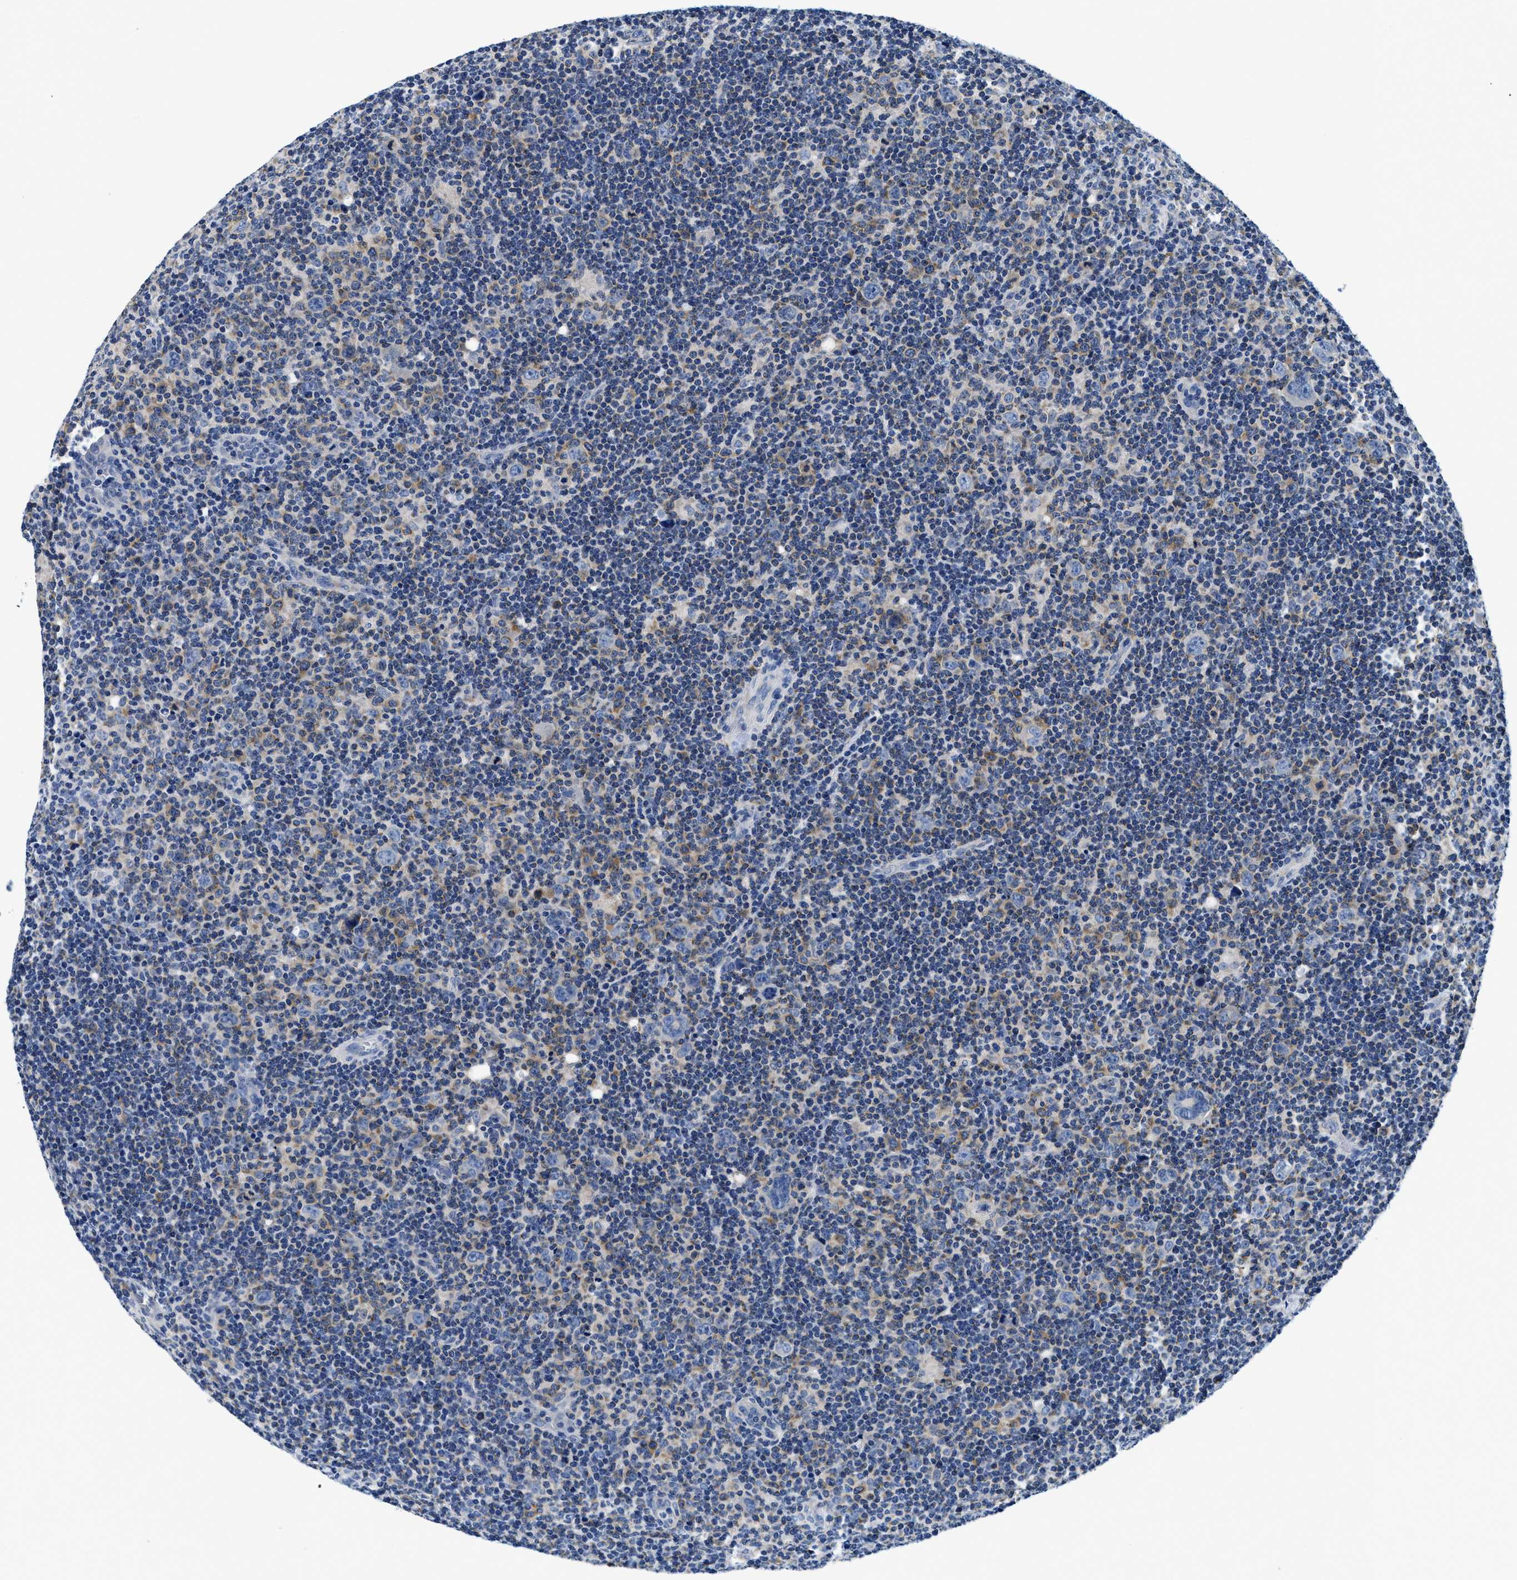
{"staining": {"intensity": "weak", "quantity": "<25%", "location": "cytoplasmic/membranous"}, "tissue": "lymphoma", "cell_type": "Tumor cells", "image_type": "cancer", "snomed": [{"axis": "morphology", "description": "Hodgkin's disease, NOS"}, {"axis": "topography", "description": "Lymph node"}], "caption": "Immunohistochemistry (IHC) image of human lymphoma stained for a protein (brown), which displays no positivity in tumor cells.", "gene": "MEA1", "patient": {"sex": "female", "age": 57}}